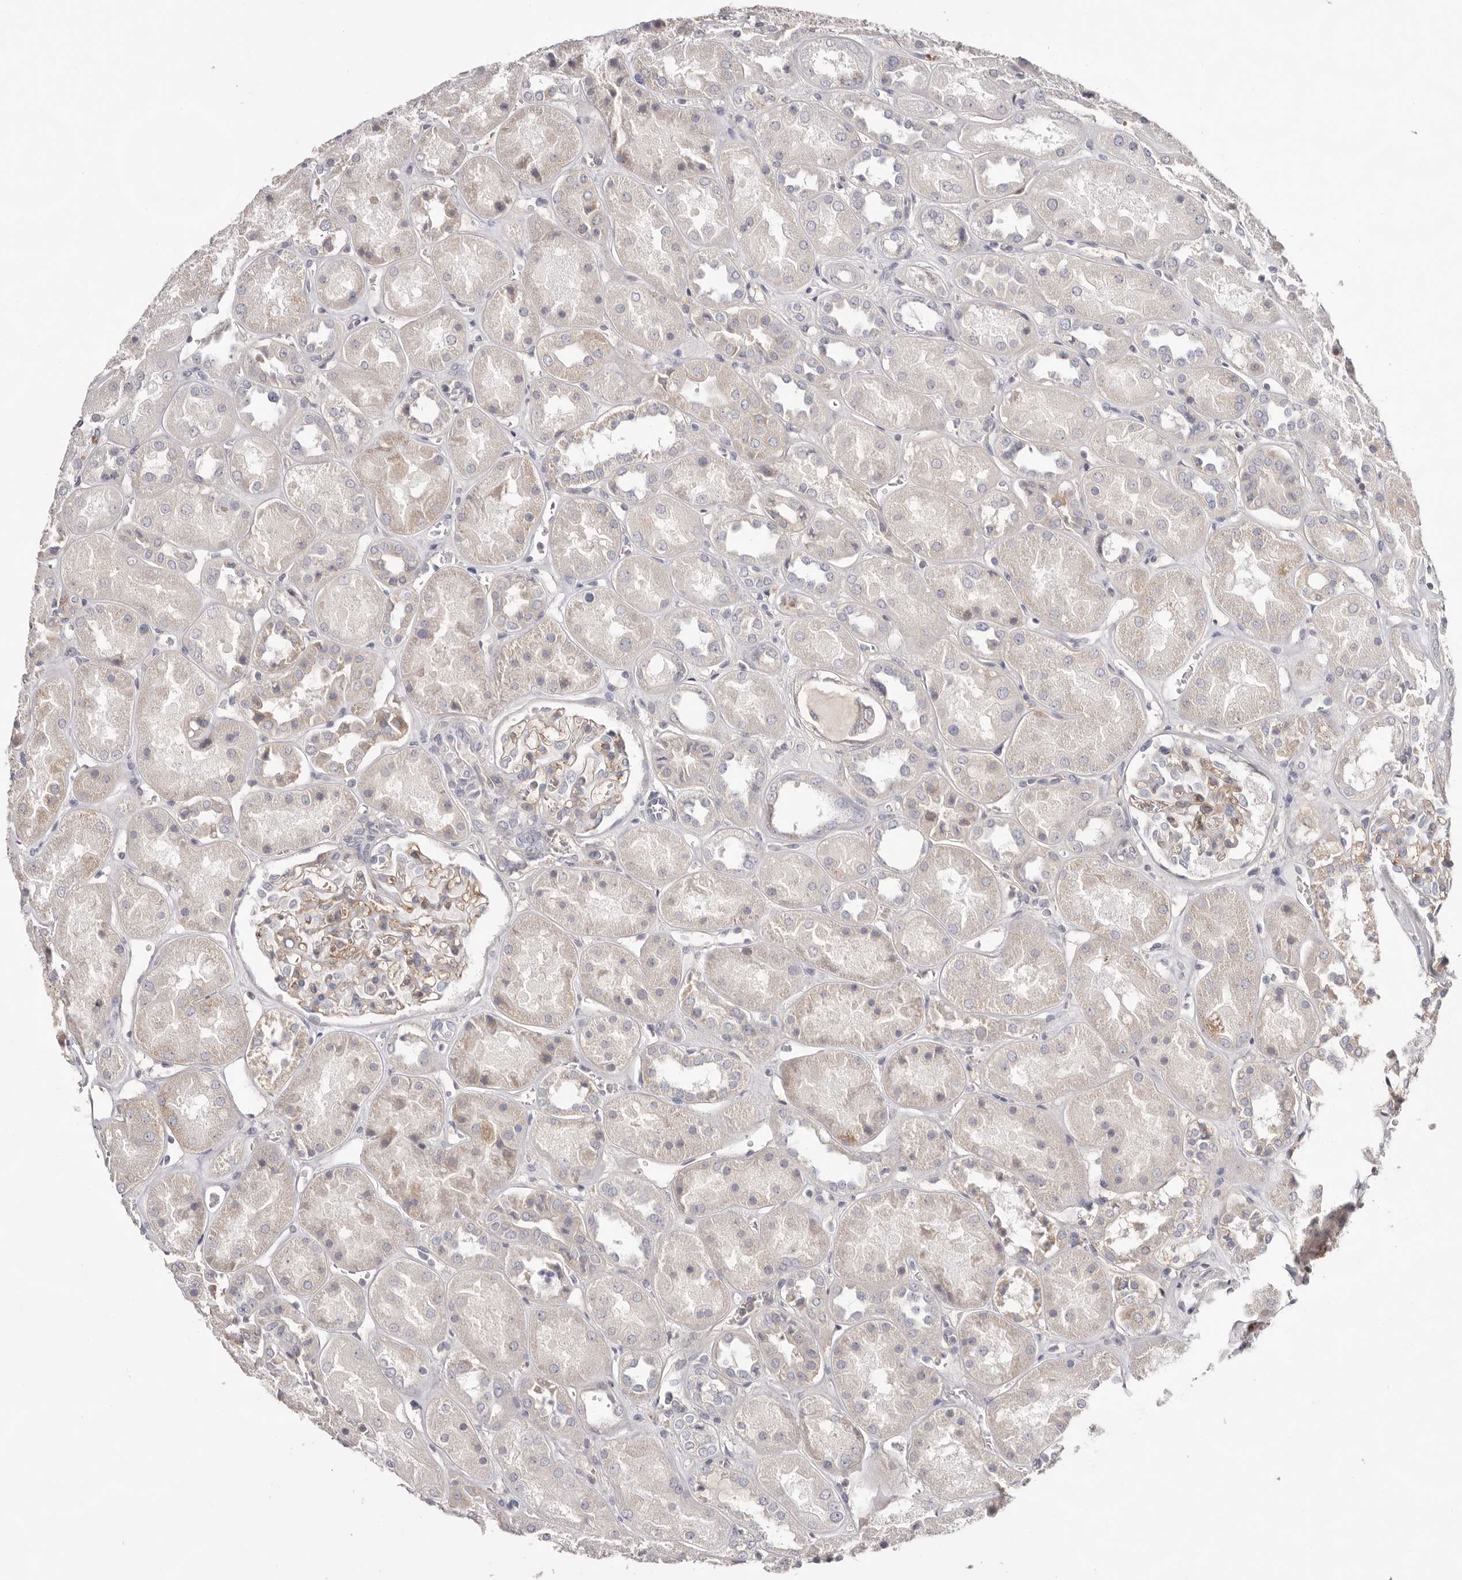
{"staining": {"intensity": "negative", "quantity": "none", "location": "none"}, "tissue": "kidney", "cell_type": "Cells in glomeruli", "image_type": "normal", "snomed": [{"axis": "morphology", "description": "Normal tissue, NOS"}, {"axis": "topography", "description": "Kidney"}], "caption": "DAB immunohistochemical staining of unremarkable kidney exhibits no significant expression in cells in glomeruli. The staining is performed using DAB brown chromogen with nuclei counter-stained in using hematoxylin.", "gene": "MMACHC", "patient": {"sex": "male", "age": 70}}